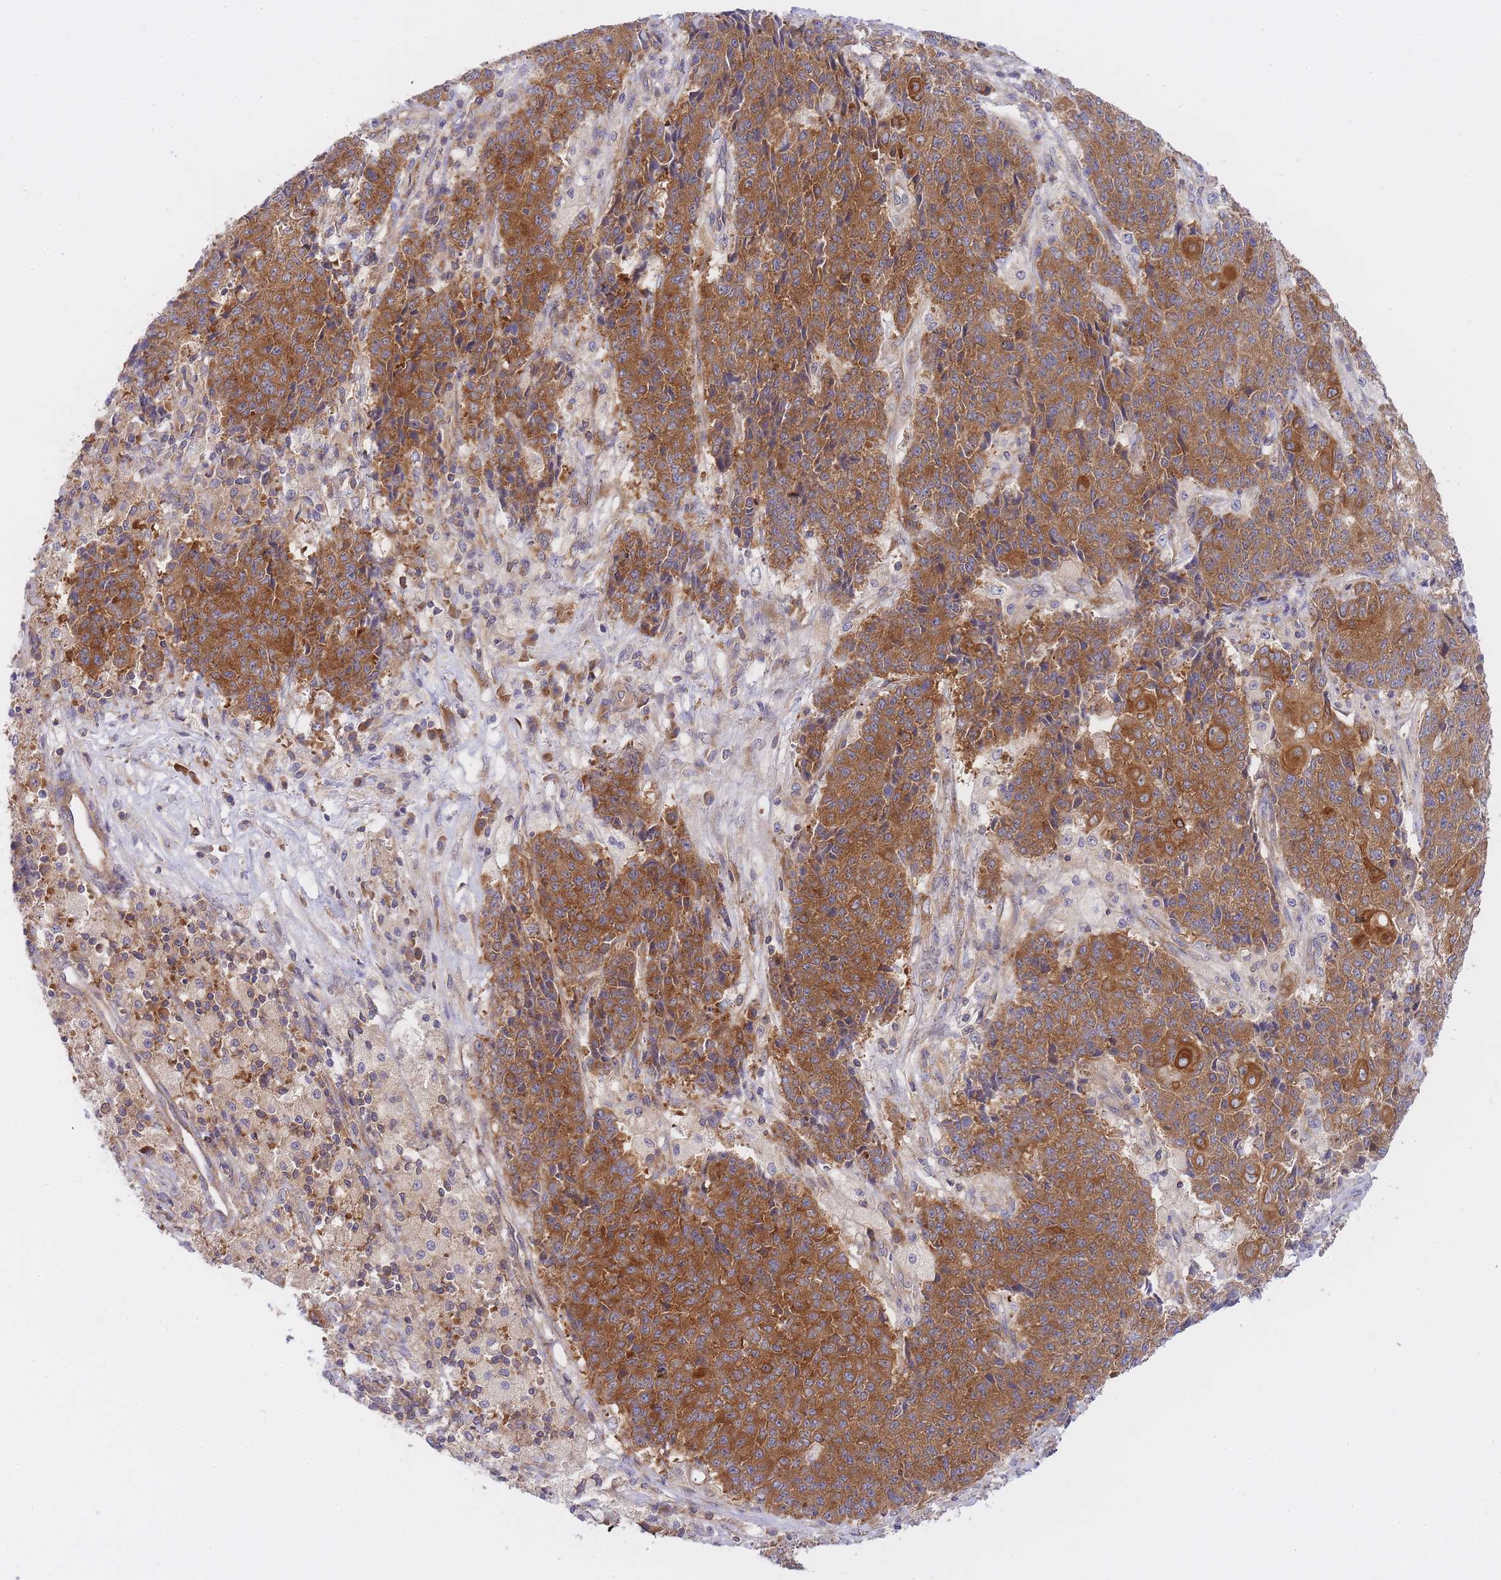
{"staining": {"intensity": "moderate", "quantity": ">75%", "location": "cytoplasmic/membranous"}, "tissue": "ovarian cancer", "cell_type": "Tumor cells", "image_type": "cancer", "snomed": [{"axis": "morphology", "description": "Carcinoma, endometroid"}, {"axis": "topography", "description": "Ovary"}], "caption": "About >75% of tumor cells in human ovarian cancer (endometroid carcinoma) exhibit moderate cytoplasmic/membranous protein expression as visualized by brown immunohistochemical staining.", "gene": "EIF2B2", "patient": {"sex": "female", "age": 42}}